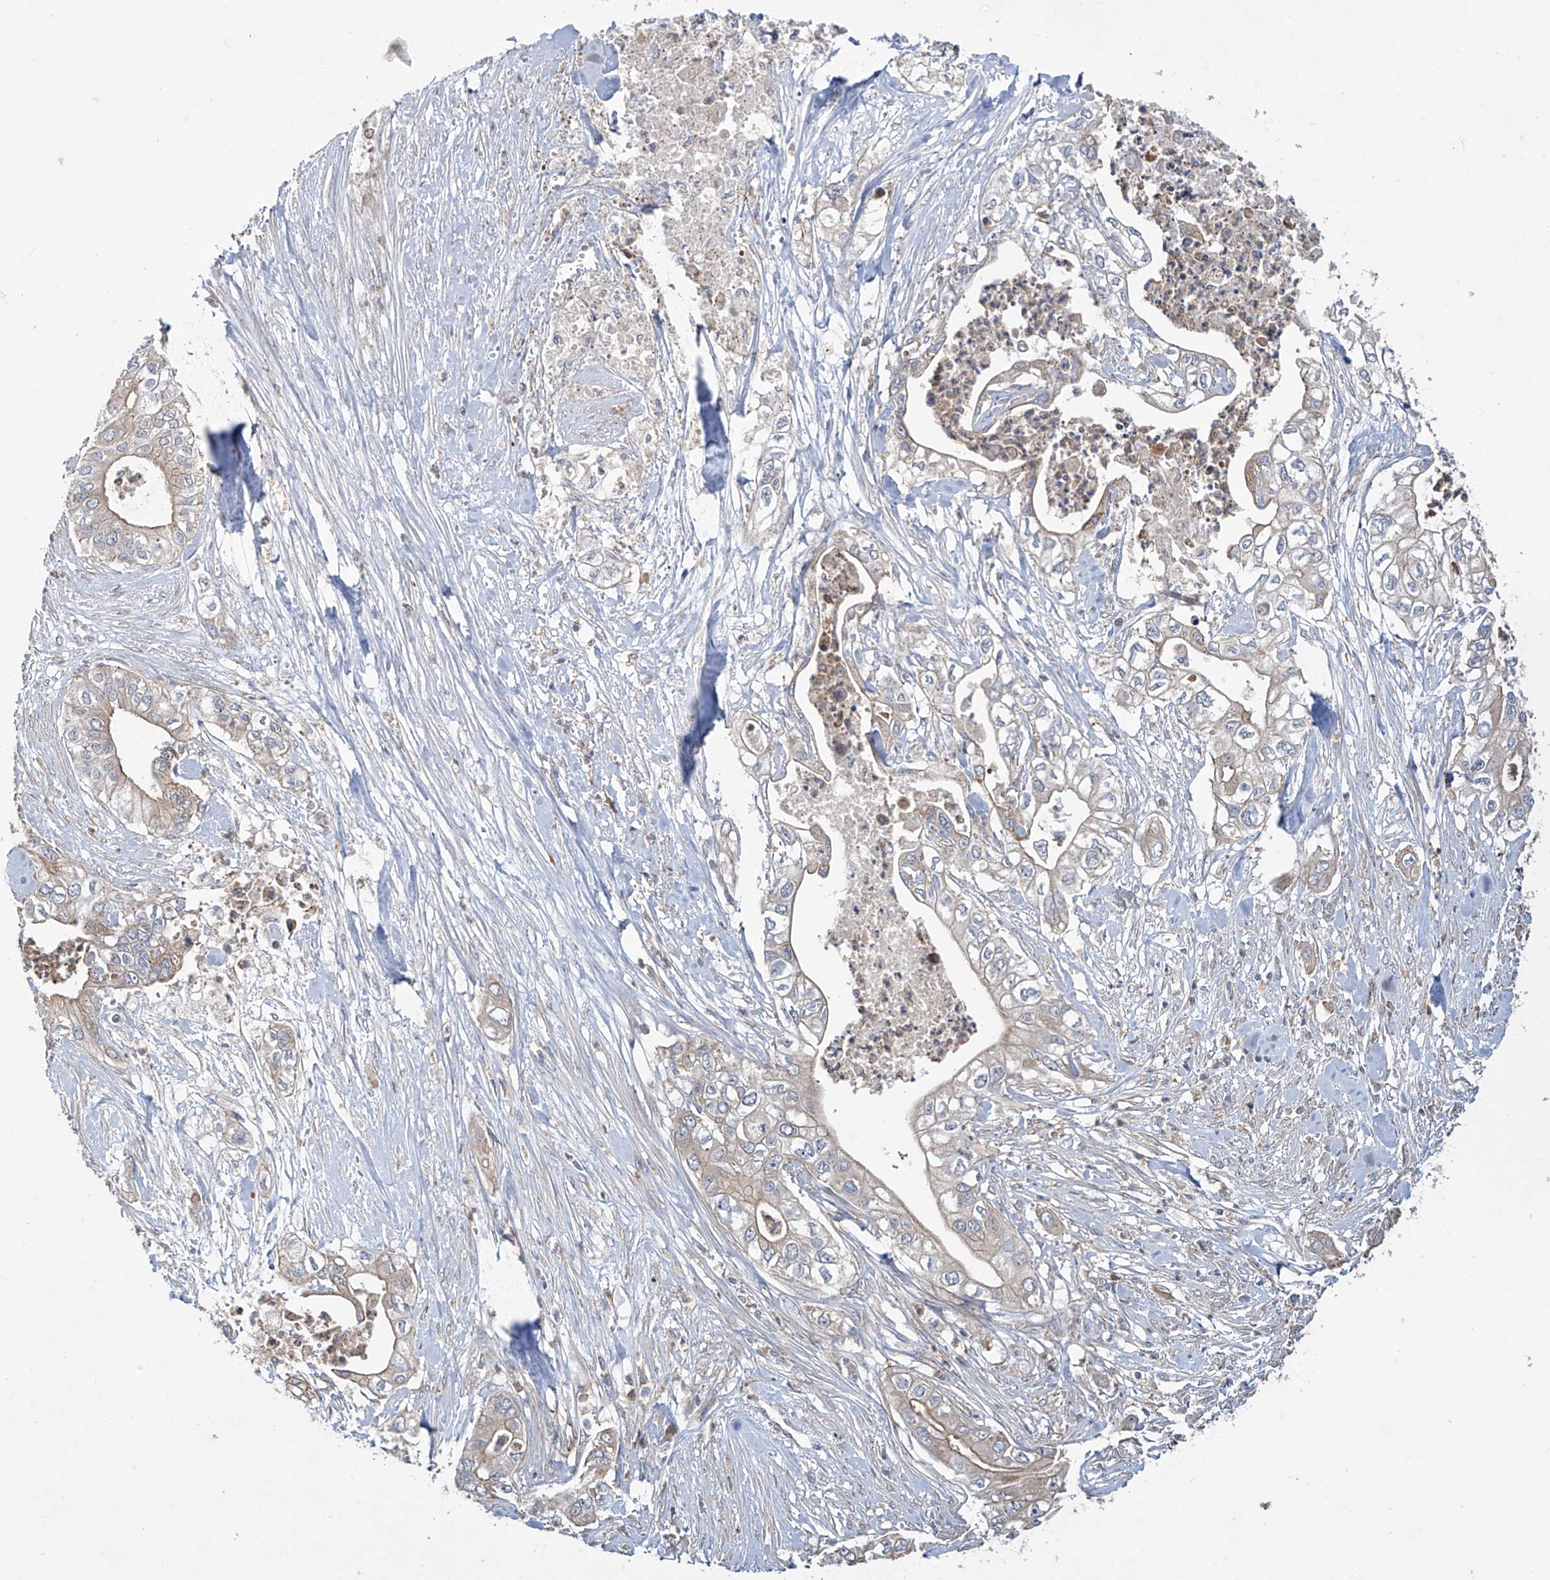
{"staining": {"intensity": "weak", "quantity": "<25%", "location": "cytoplasmic/membranous"}, "tissue": "pancreatic cancer", "cell_type": "Tumor cells", "image_type": "cancer", "snomed": [{"axis": "morphology", "description": "Adenocarcinoma, NOS"}, {"axis": "topography", "description": "Pancreas"}], "caption": "Tumor cells show no significant positivity in adenocarcinoma (pancreatic).", "gene": "TRIM60", "patient": {"sex": "female", "age": 78}}